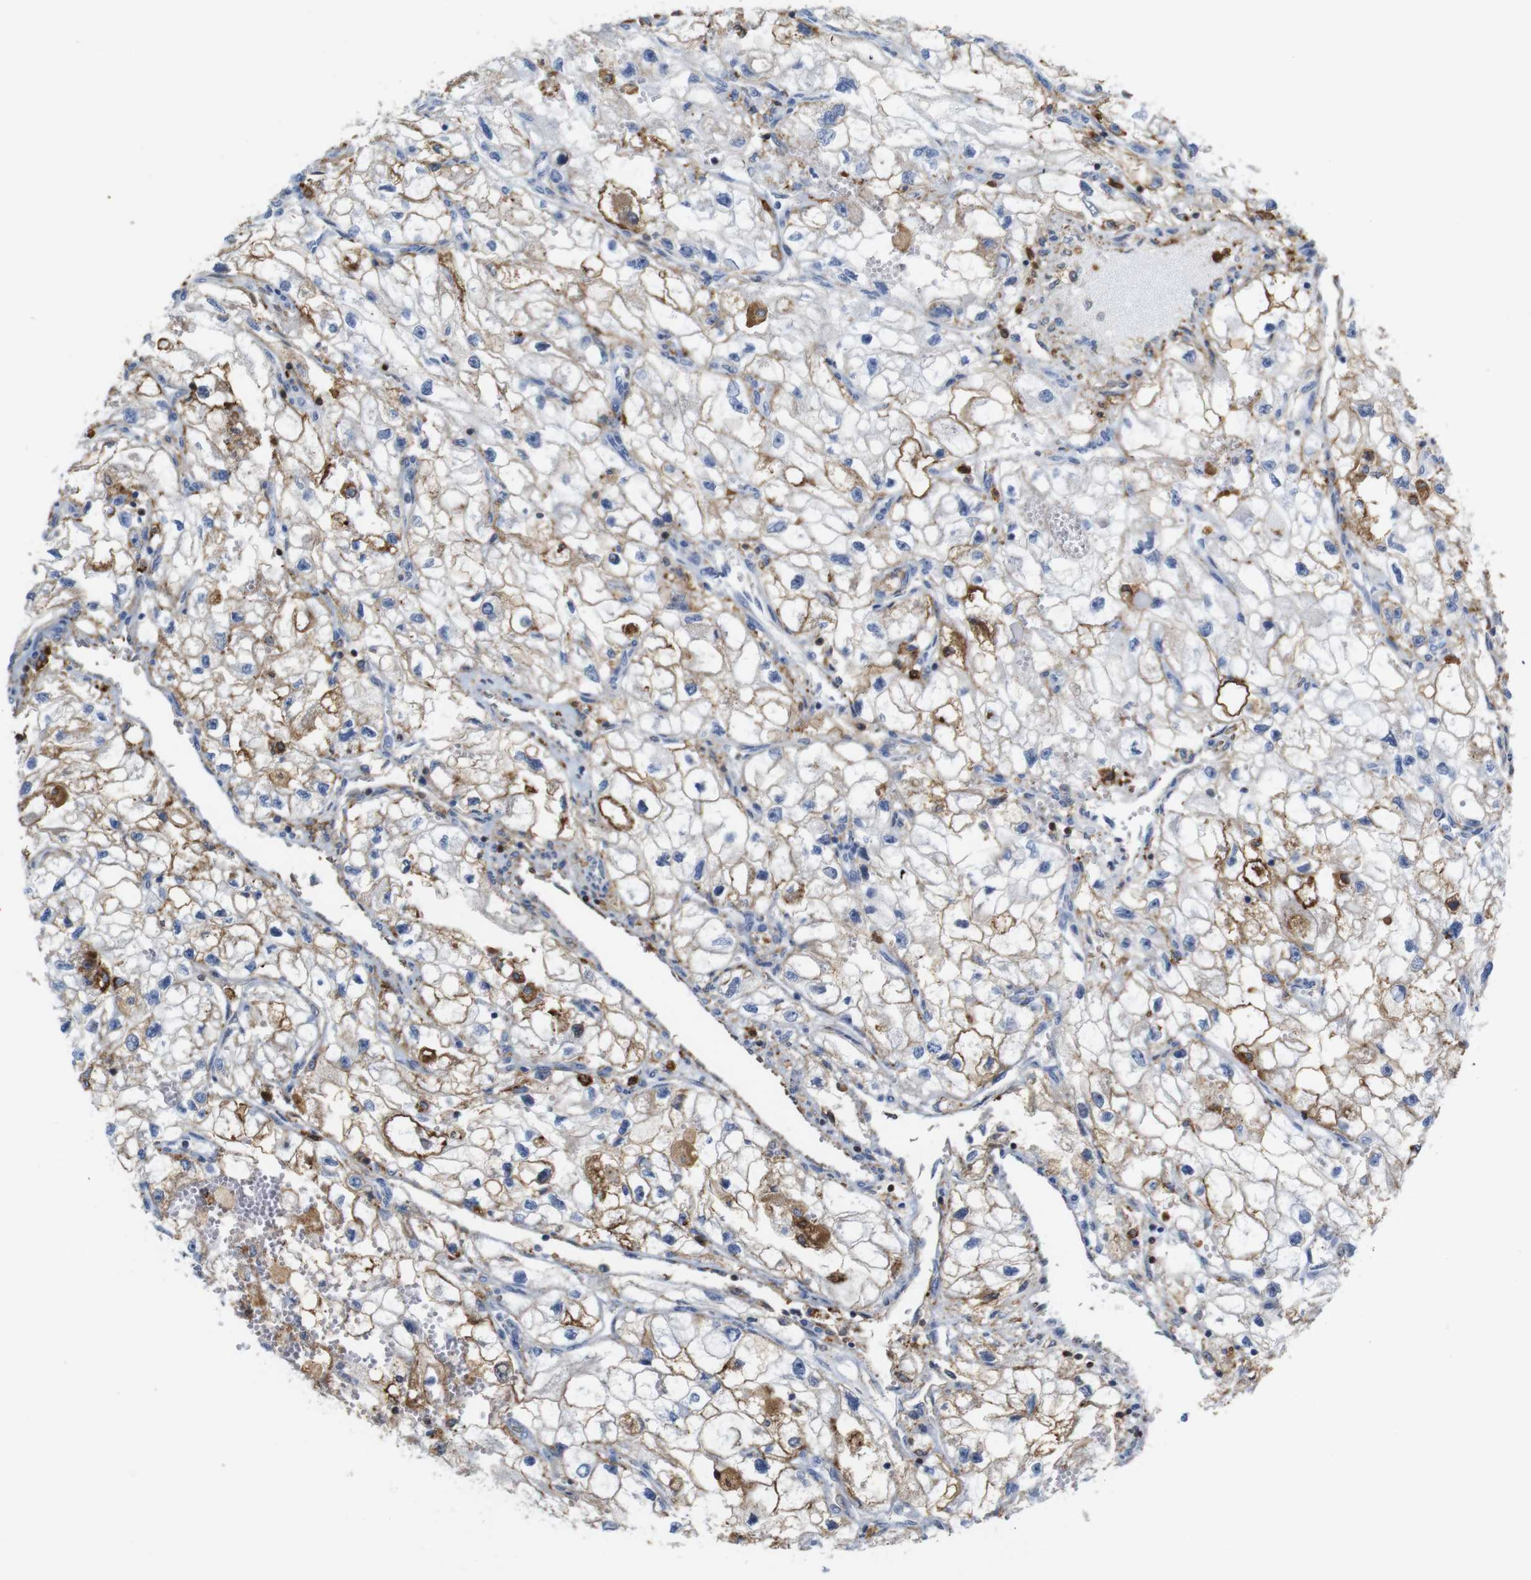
{"staining": {"intensity": "moderate", "quantity": "25%-75%", "location": "cytoplasmic/membranous"}, "tissue": "renal cancer", "cell_type": "Tumor cells", "image_type": "cancer", "snomed": [{"axis": "morphology", "description": "Adenocarcinoma, NOS"}, {"axis": "topography", "description": "Kidney"}], "caption": "Immunohistochemistry (IHC) micrograph of adenocarcinoma (renal) stained for a protein (brown), which displays medium levels of moderate cytoplasmic/membranous positivity in about 25%-75% of tumor cells.", "gene": "ANXA1", "patient": {"sex": "female", "age": 70}}